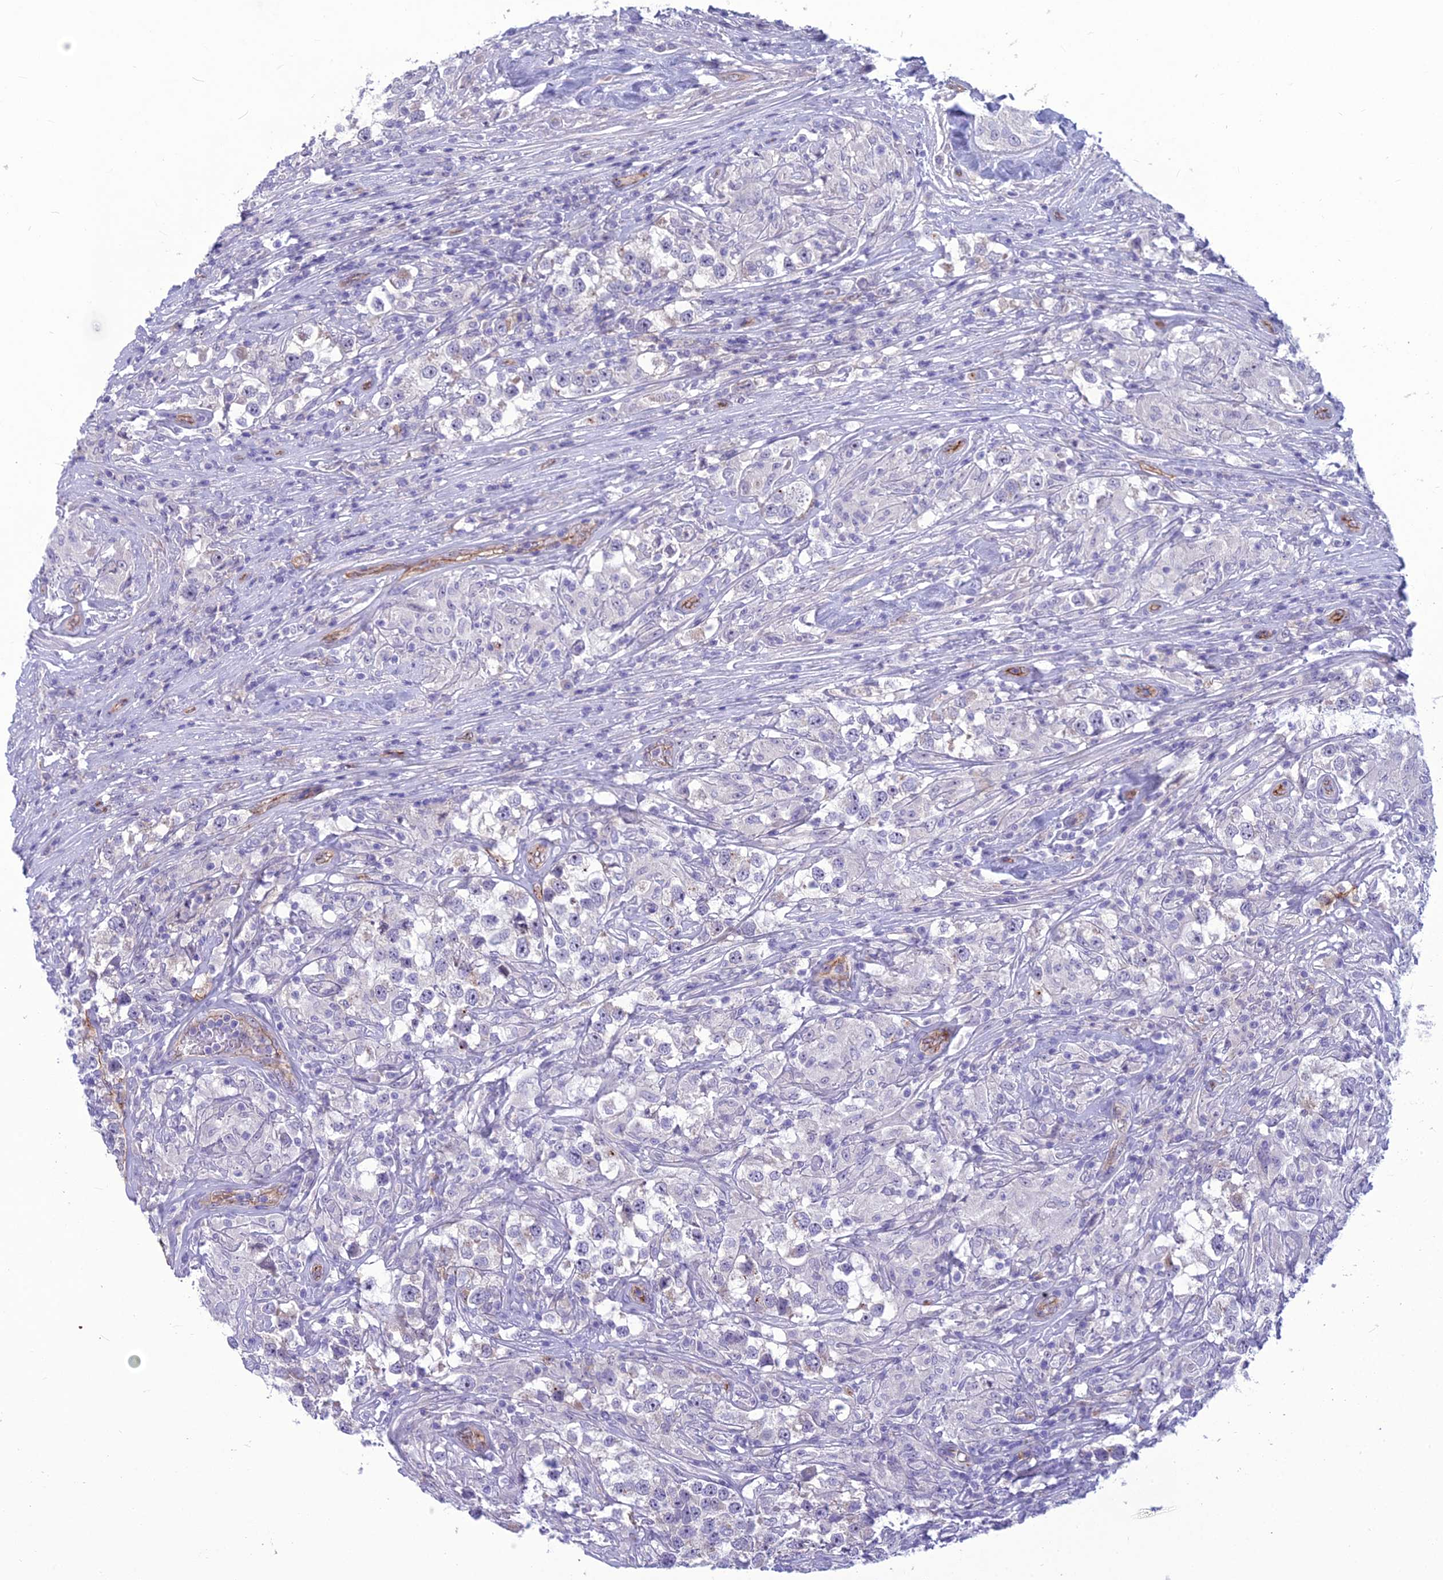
{"staining": {"intensity": "negative", "quantity": "none", "location": "none"}, "tissue": "testis cancer", "cell_type": "Tumor cells", "image_type": "cancer", "snomed": [{"axis": "morphology", "description": "Seminoma, NOS"}, {"axis": "topography", "description": "Testis"}], "caption": "Protein analysis of seminoma (testis) demonstrates no significant expression in tumor cells.", "gene": "BBS7", "patient": {"sex": "male", "age": 46}}